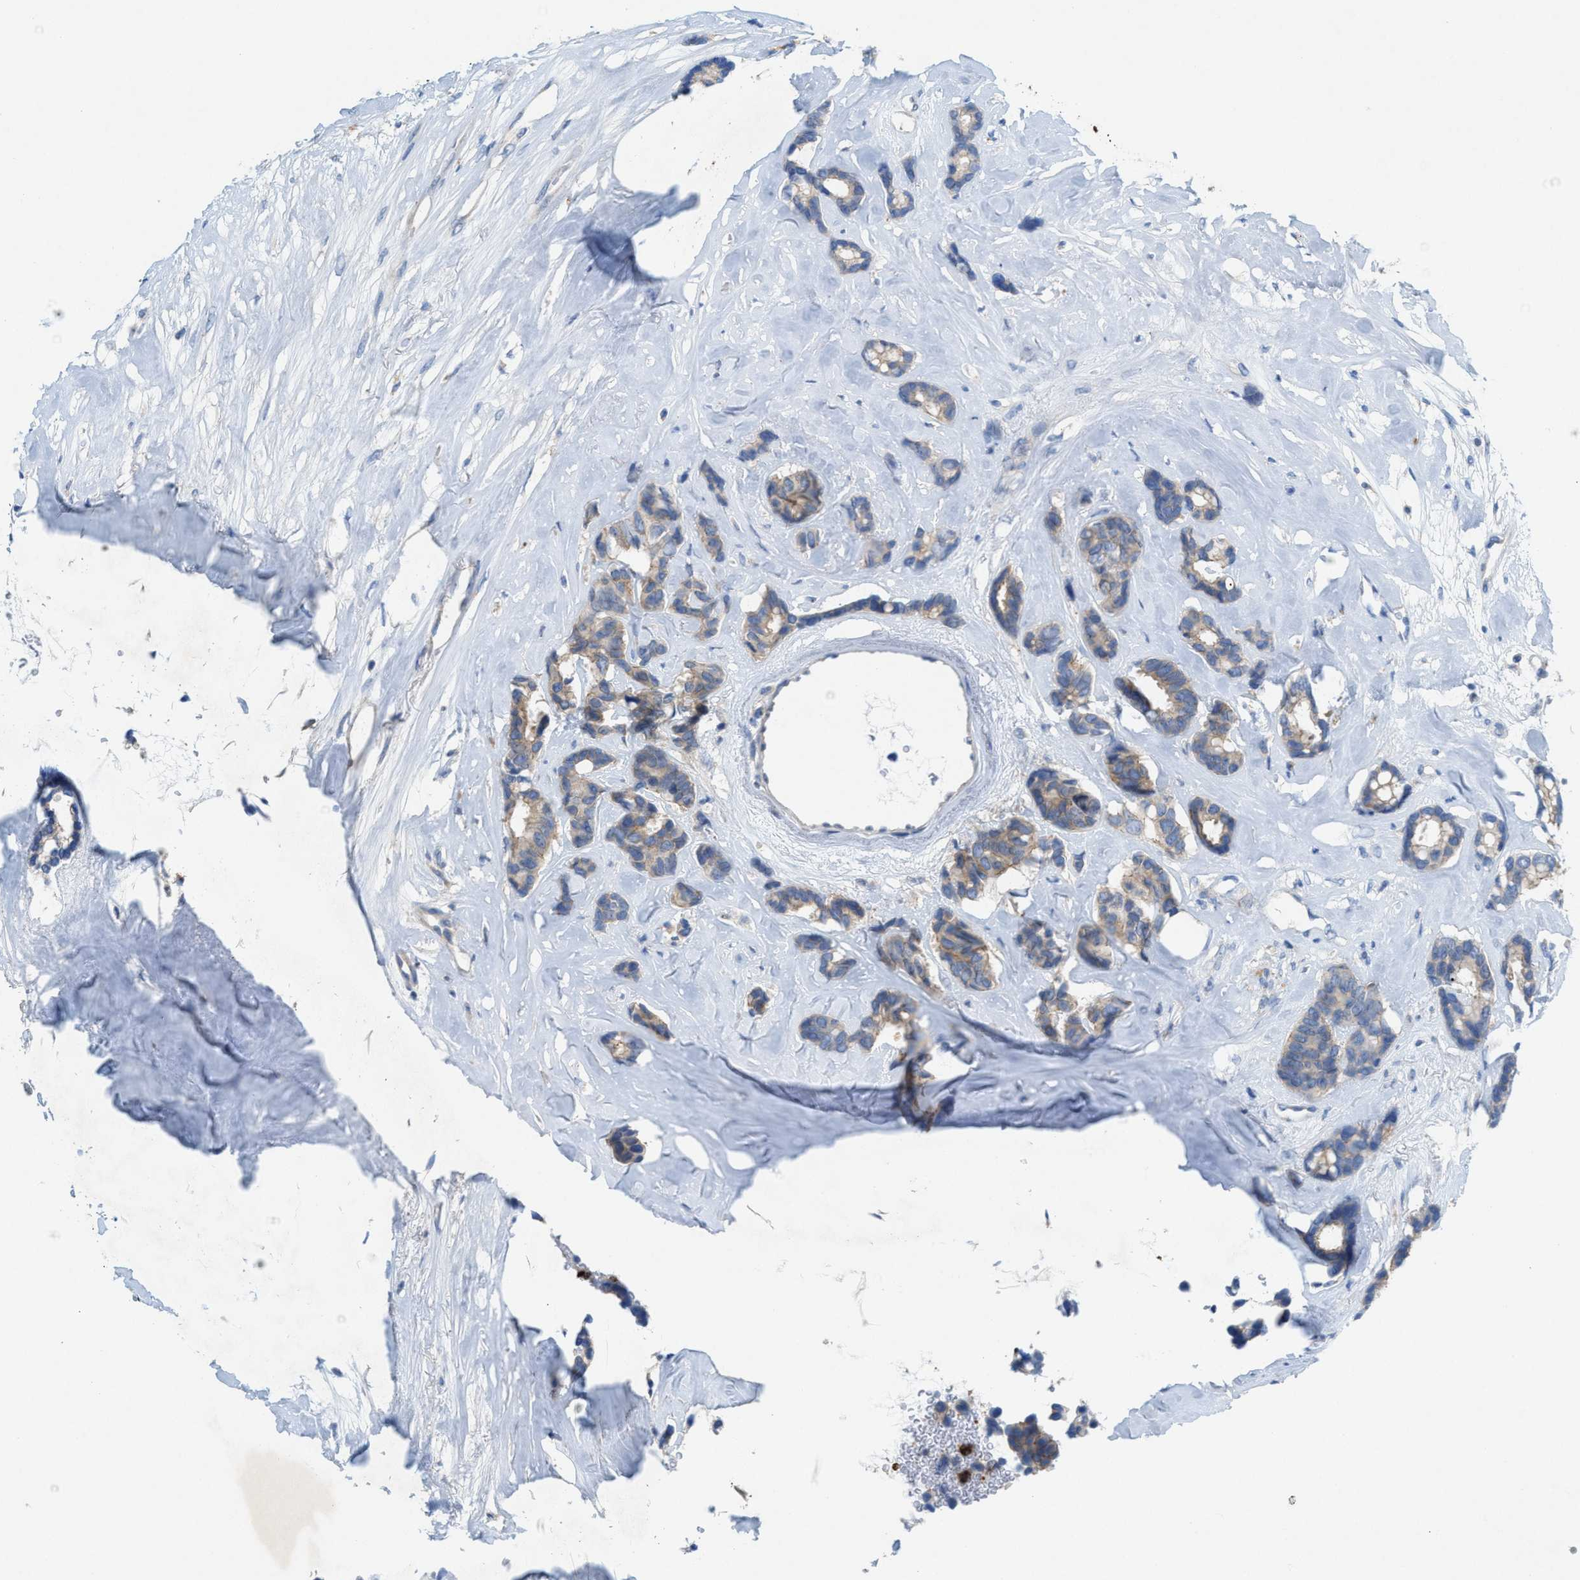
{"staining": {"intensity": "weak", "quantity": ">75%", "location": "cytoplasmic/membranous"}, "tissue": "breast cancer", "cell_type": "Tumor cells", "image_type": "cancer", "snomed": [{"axis": "morphology", "description": "Duct carcinoma"}, {"axis": "topography", "description": "Breast"}], "caption": "Human breast invasive ductal carcinoma stained for a protein (brown) shows weak cytoplasmic/membranous positive staining in approximately >75% of tumor cells.", "gene": "CMTM1", "patient": {"sex": "female", "age": 87}}